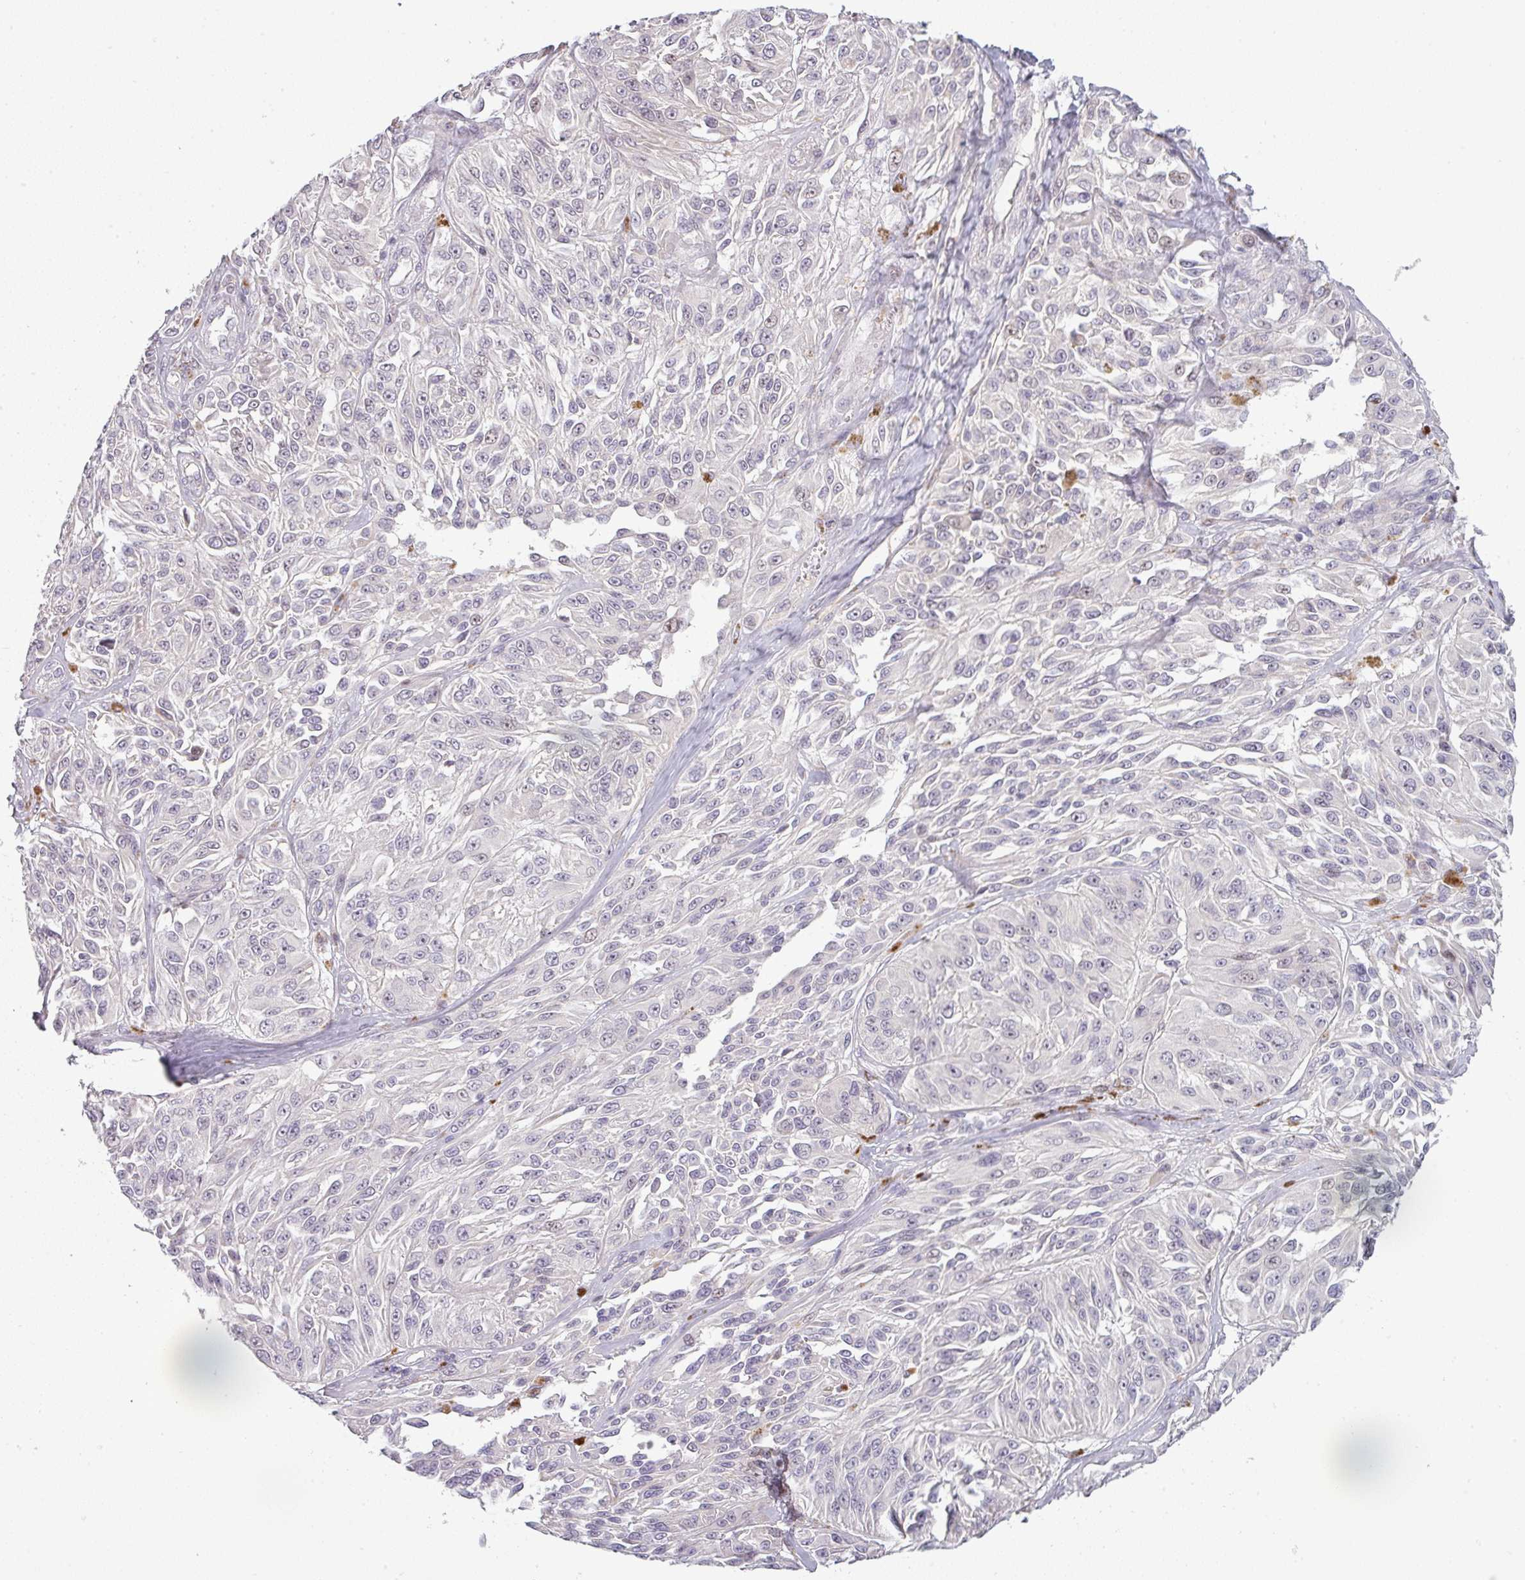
{"staining": {"intensity": "negative", "quantity": "none", "location": "none"}, "tissue": "melanoma", "cell_type": "Tumor cells", "image_type": "cancer", "snomed": [{"axis": "morphology", "description": "Malignant melanoma, NOS"}, {"axis": "topography", "description": "Skin"}], "caption": "An IHC histopathology image of malignant melanoma is shown. There is no staining in tumor cells of malignant melanoma.", "gene": "C2orf16", "patient": {"sex": "male", "age": 94}}